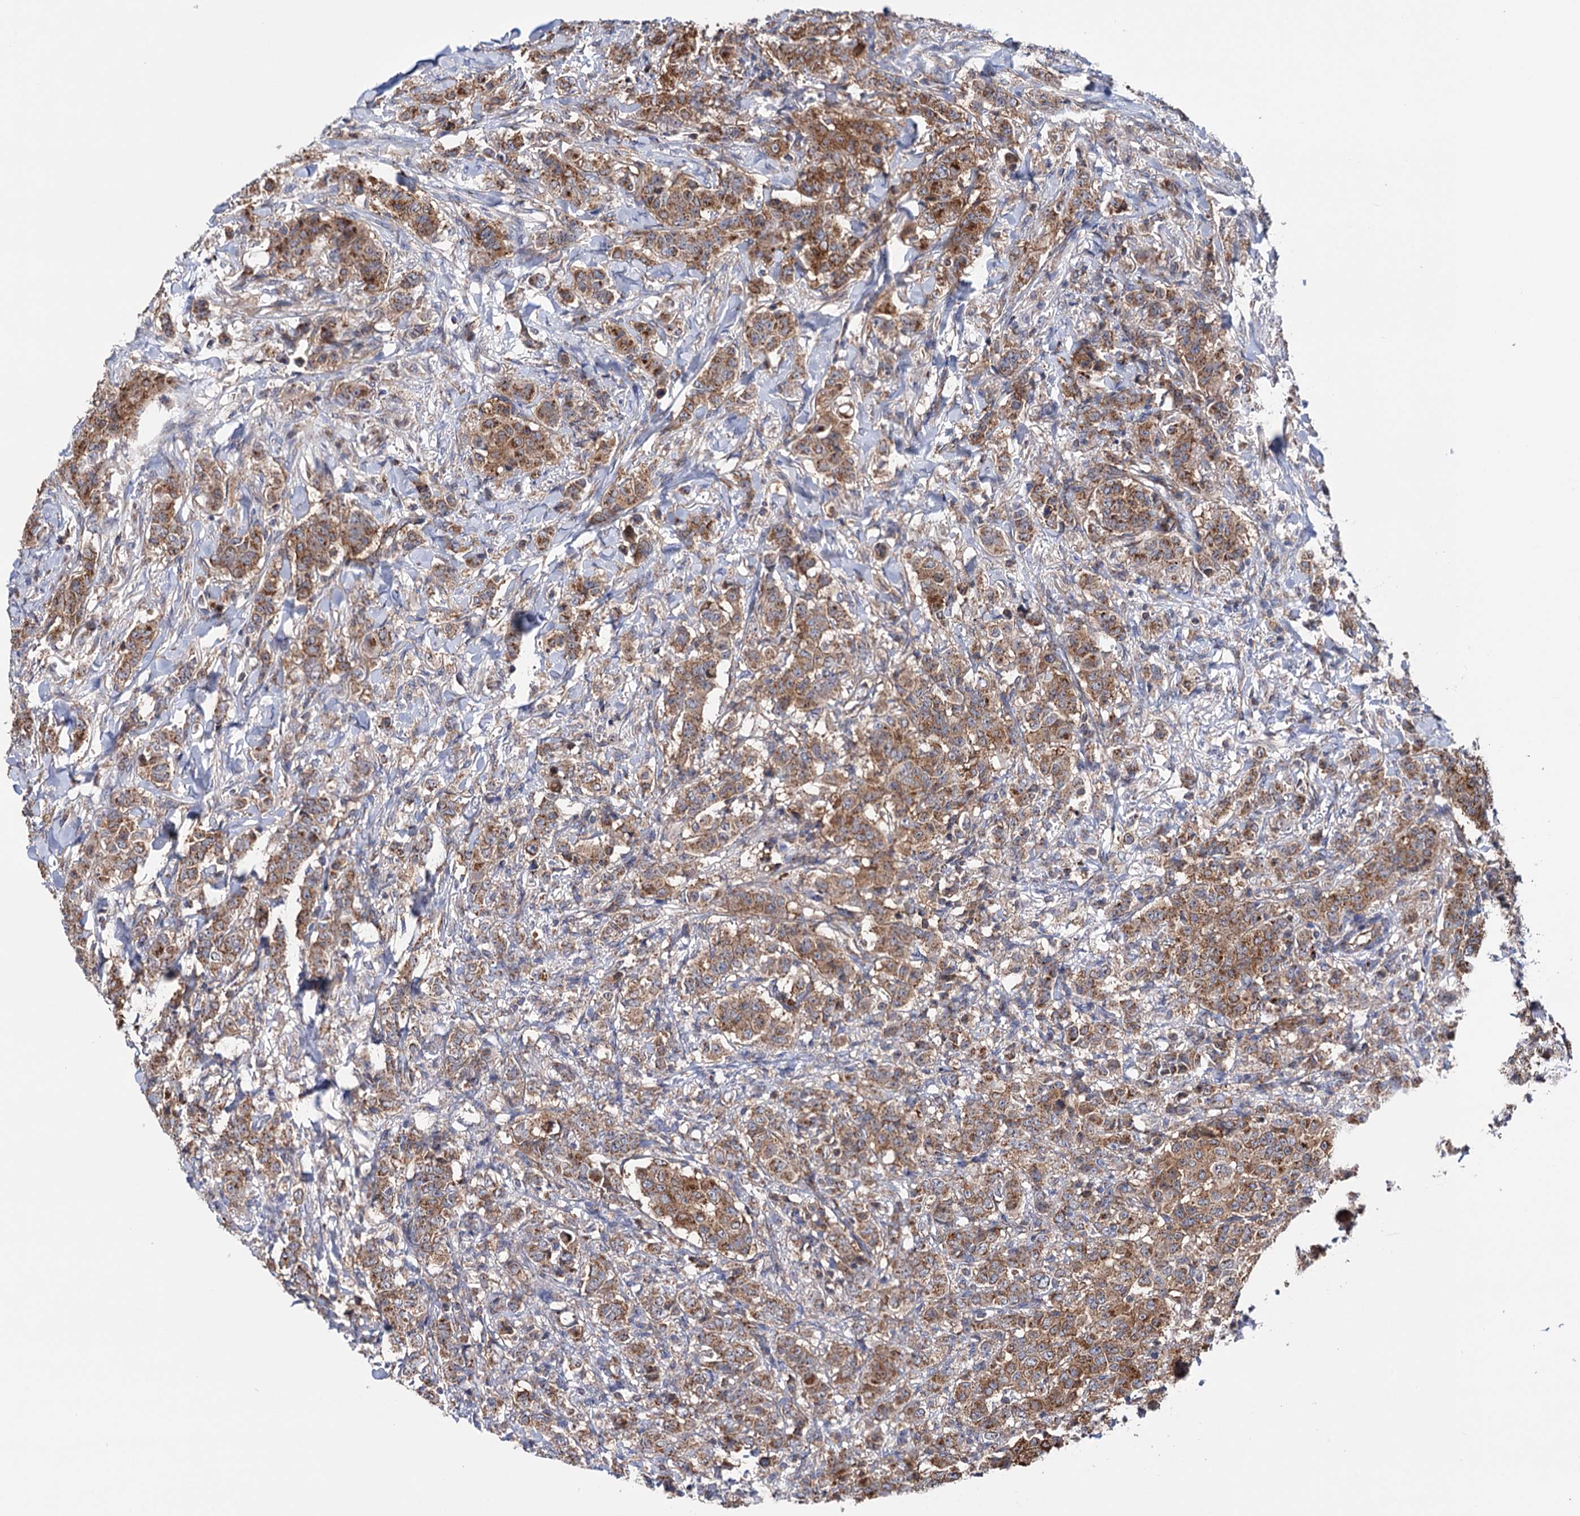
{"staining": {"intensity": "moderate", "quantity": ">75%", "location": "cytoplasmic/membranous"}, "tissue": "breast cancer", "cell_type": "Tumor cells", "image_type": "cancer", "snomed": [{"axis": "morphology", "description": "Duct carcinoma"}, {"axis": "topography", "description": "Breast"}], "caption": "About >75% of tumor cells in human breast infiltrating ductal carcinoma reveal moderate cytoplasmic/membranous protein positivity as visualized by brown immunohistochemical staining.", "gene": "SUCLA2", "patient": {"sex": "female", "age": 40}}